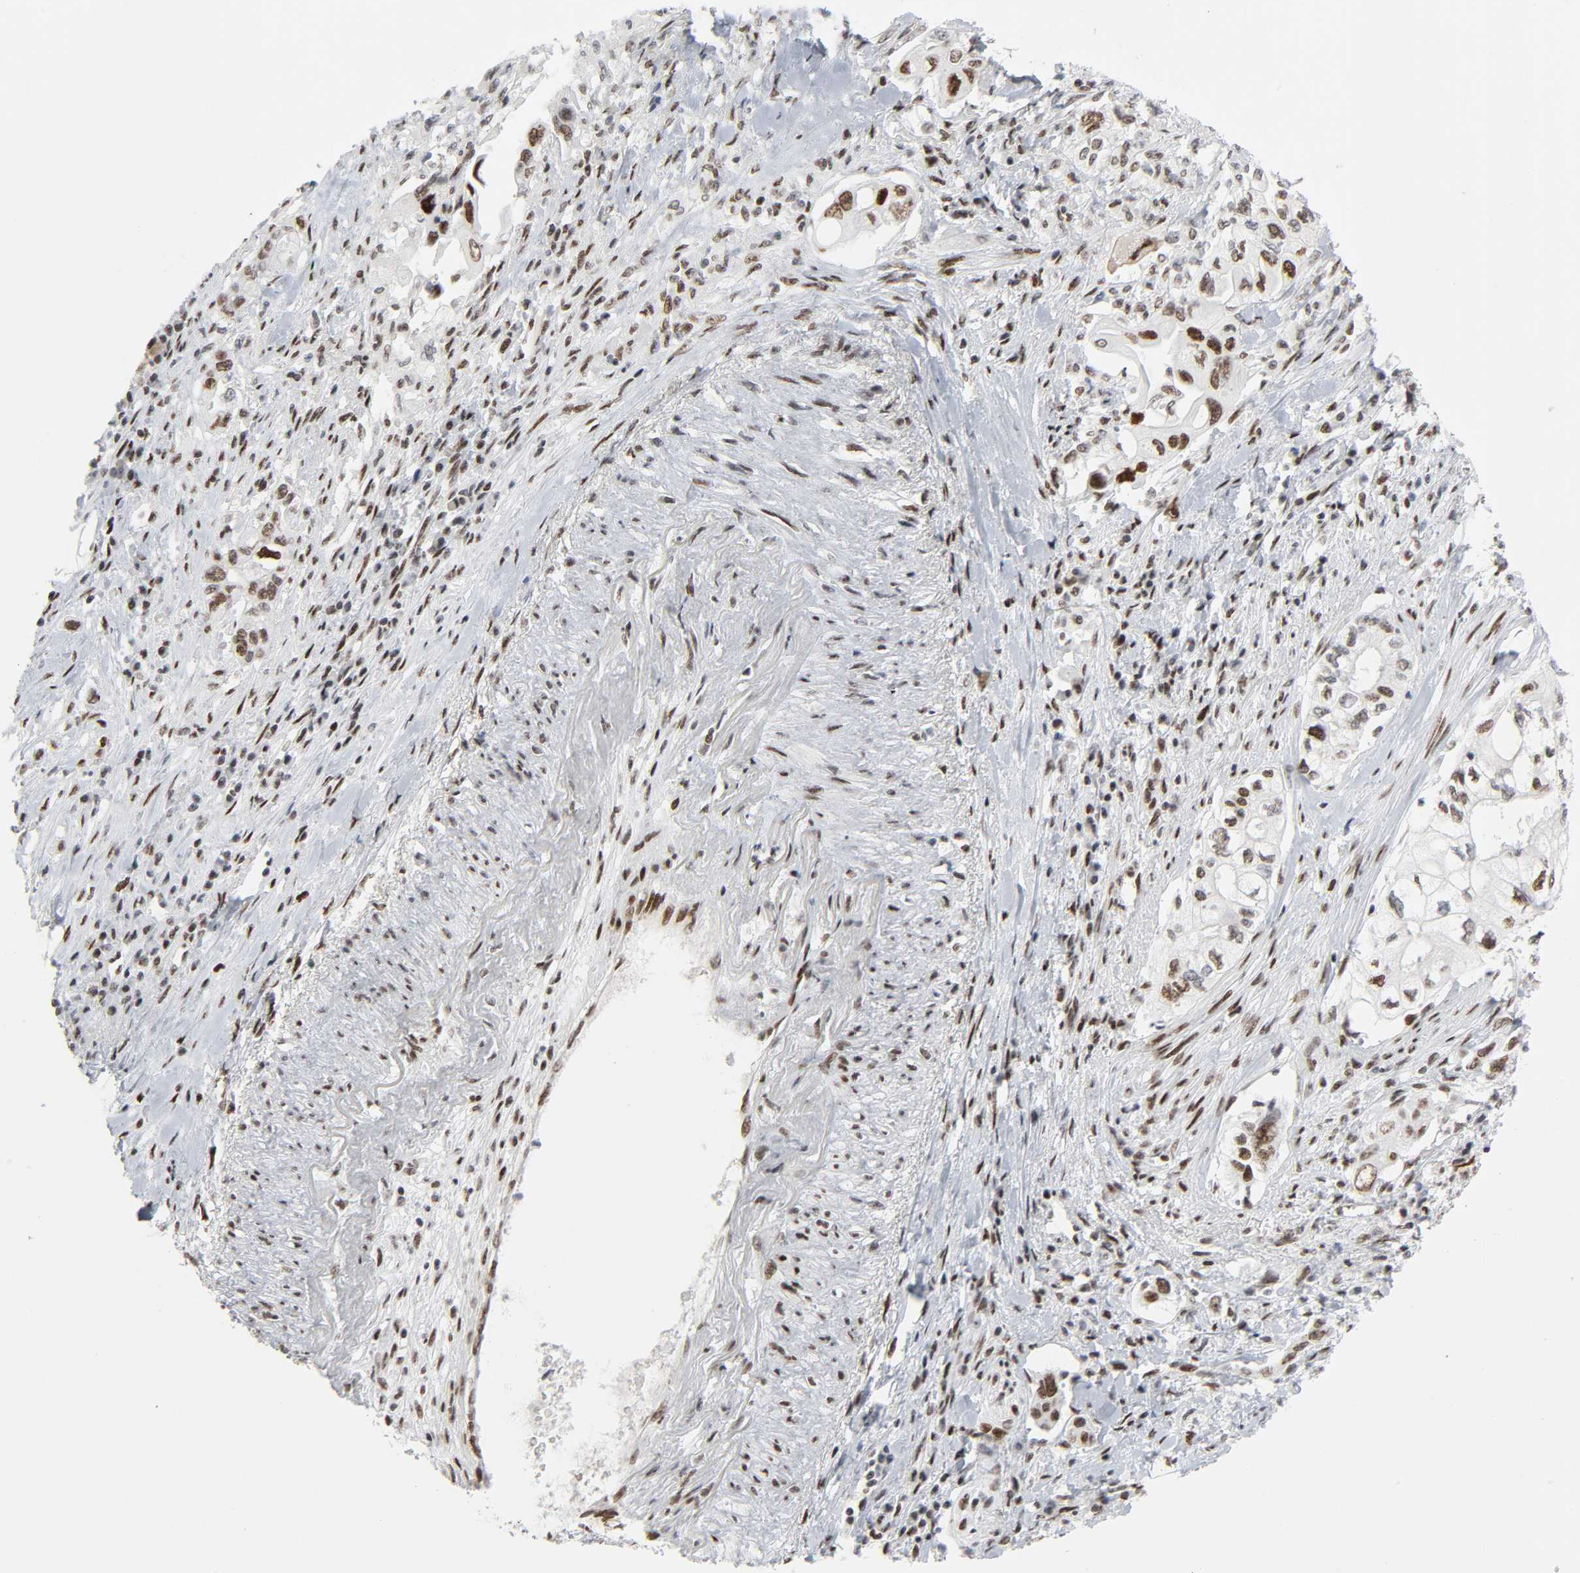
{"staining": {"intensity": "moderate", "quantity": ">75%", "location": "nuclear"}, "tissue": "pancreatic cancer", "cell_type": "Tumor cells", "image_type": "cancer", "snomed": [{"axis": "morphology", "description": "Normal tissue, NOS"}, {"axis": "topography", "description": "Pancreas"}], "caption": "Immunohistochemical staining of pancreatic cancer demonstrates medium levels of moderate nuclear positivity in about >75% of tumor cells.", "gene": "HSF1", "patient": {"sex": "male", "age": 42}}